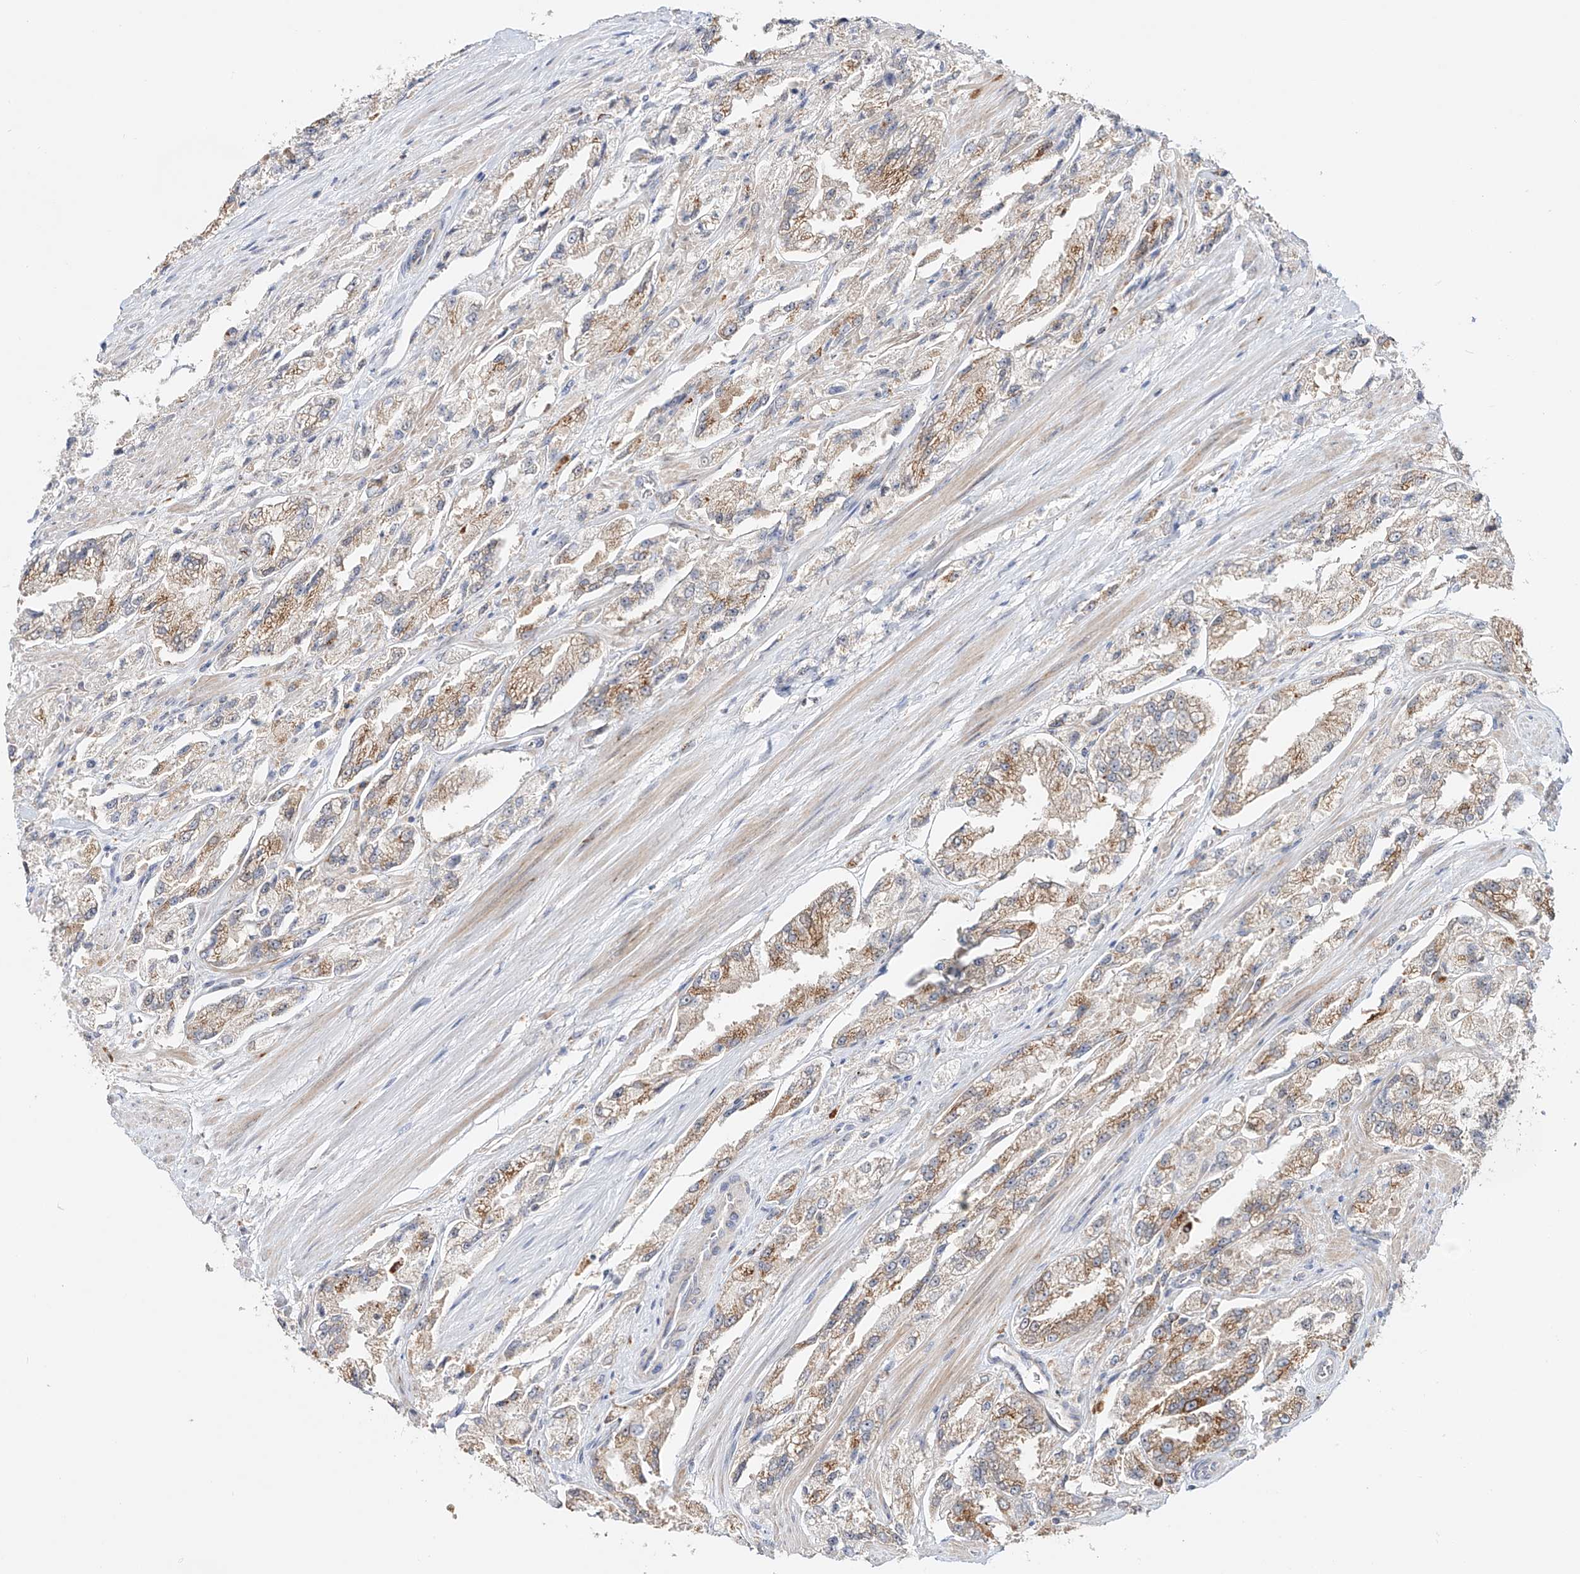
{"staining": {"intensity": "moderate", "quantity": "25%-75%", "location": "cytoplasmic/membranous"}, "tissue": "prostate cancer", "cell_type": "Tumor cells", "image_type": "cancer", "snomed": [{"axis": "morphology", "description": "Adenocarcinoma, High grade"}, {"axis": "topography", "description": "Prostate"}], "caption": "This image shows immunohistochemistry staining of human adenocarcinoma (high-grade) (prostate), with medium moderate cytoplasmic/membranous positivity in about 25%-75% of tumor cells.", "gene": "BSDC1", "patient": {"sex": "male", "age": 58}}